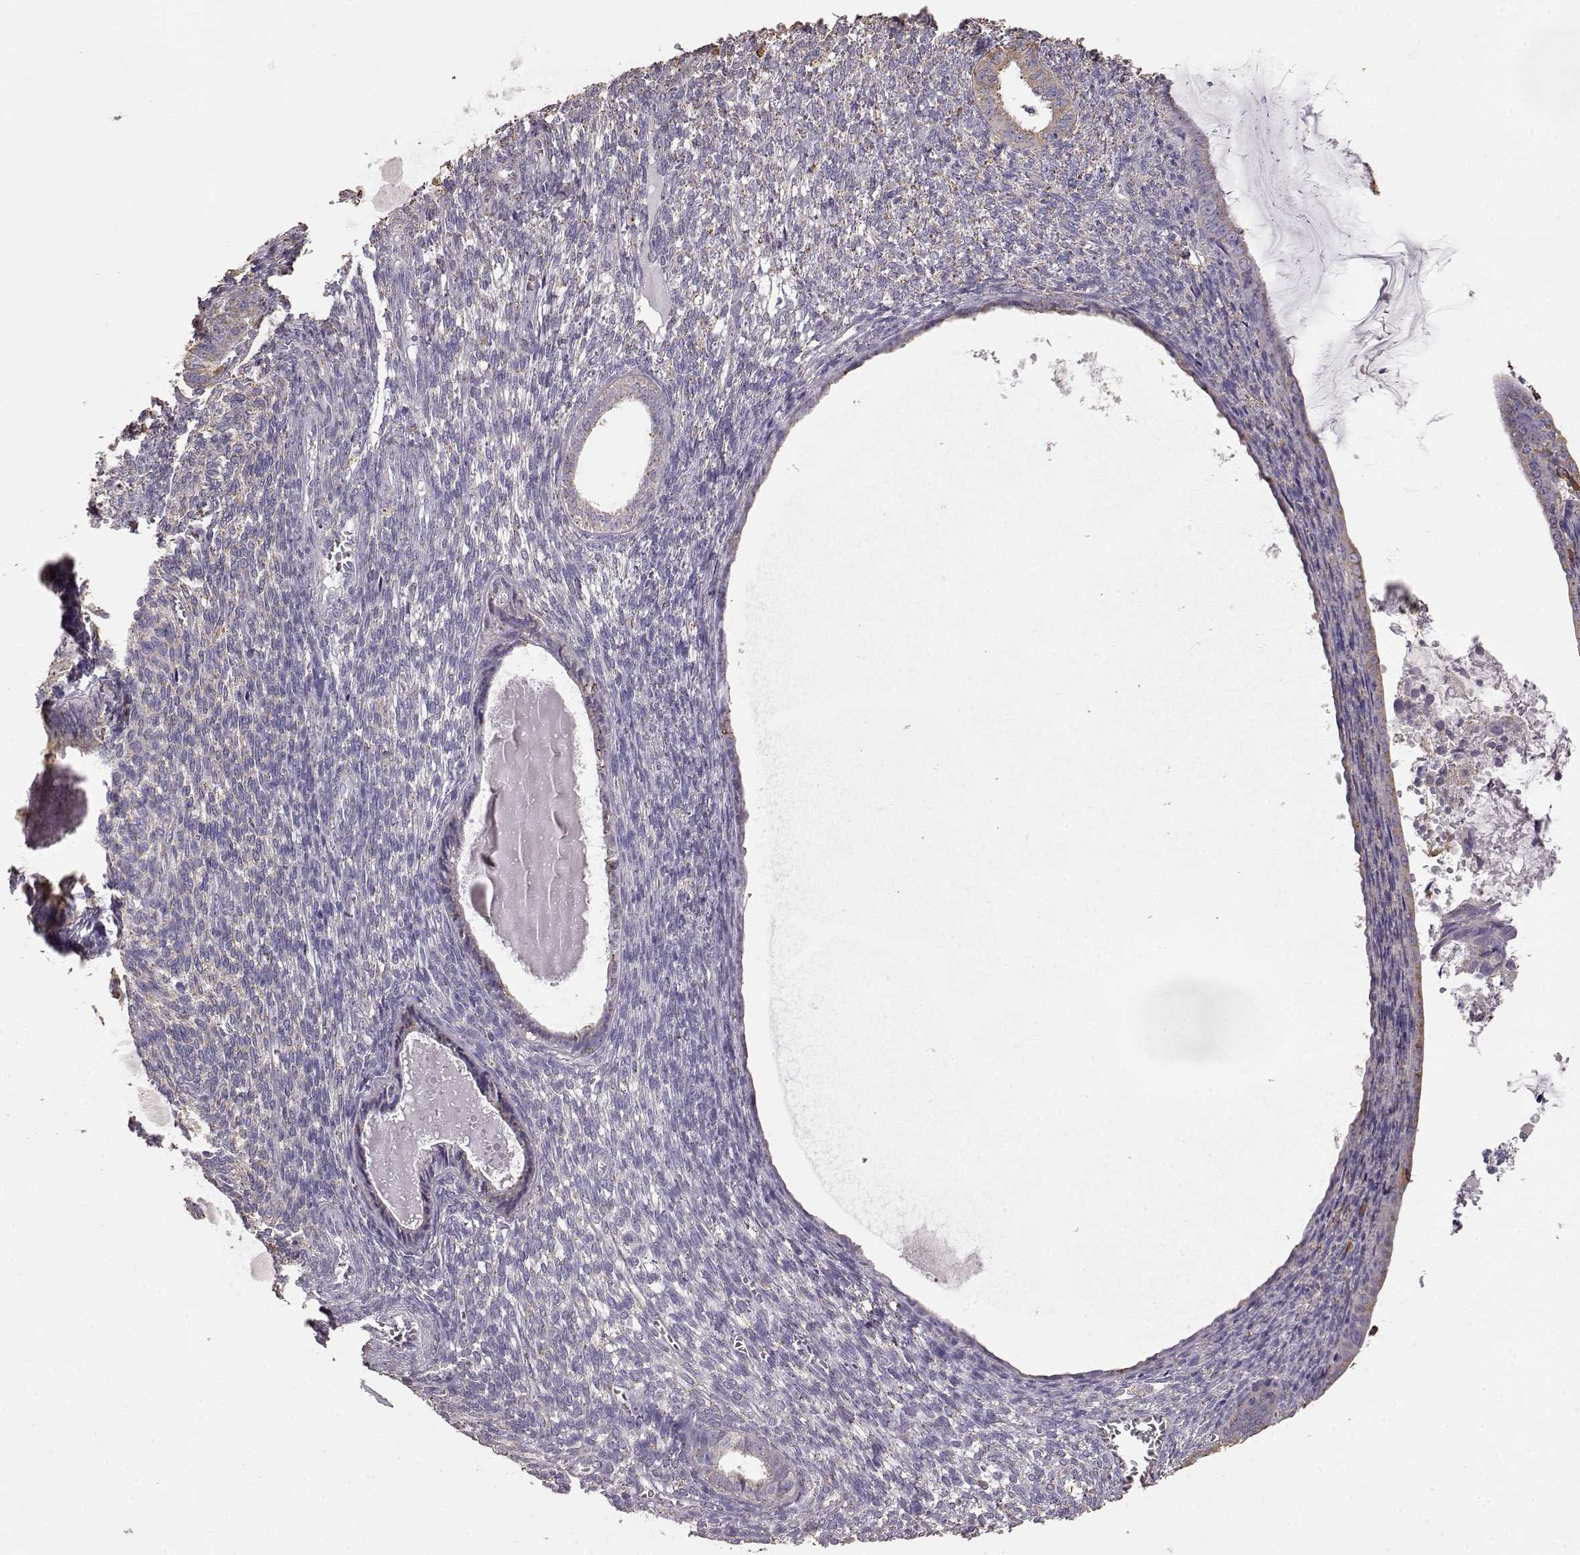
{"staining": {"intensity": "weak", "quantity": "<25%", "location": "cytoplasmic/membranous"}, "tissue": "endometrial cancer", "cell_type": "Tumor cells", "image_type": "cancer", "snomed": [{"axis": "morphology", "description": "Adenocarcinoma, NOS"}, {"axis": "topography", "description": "Endometrium"}], "caption": "High magnification brightfield microscopy of endometrial cancer stained with DAB (3,3'-diaminobenzidine) (brown) and counterstained with hematoxylin (blue): tumor cells show no significant expression.", "gene": "GABRG3", "patient": {"sex": "female", "age": 86}}